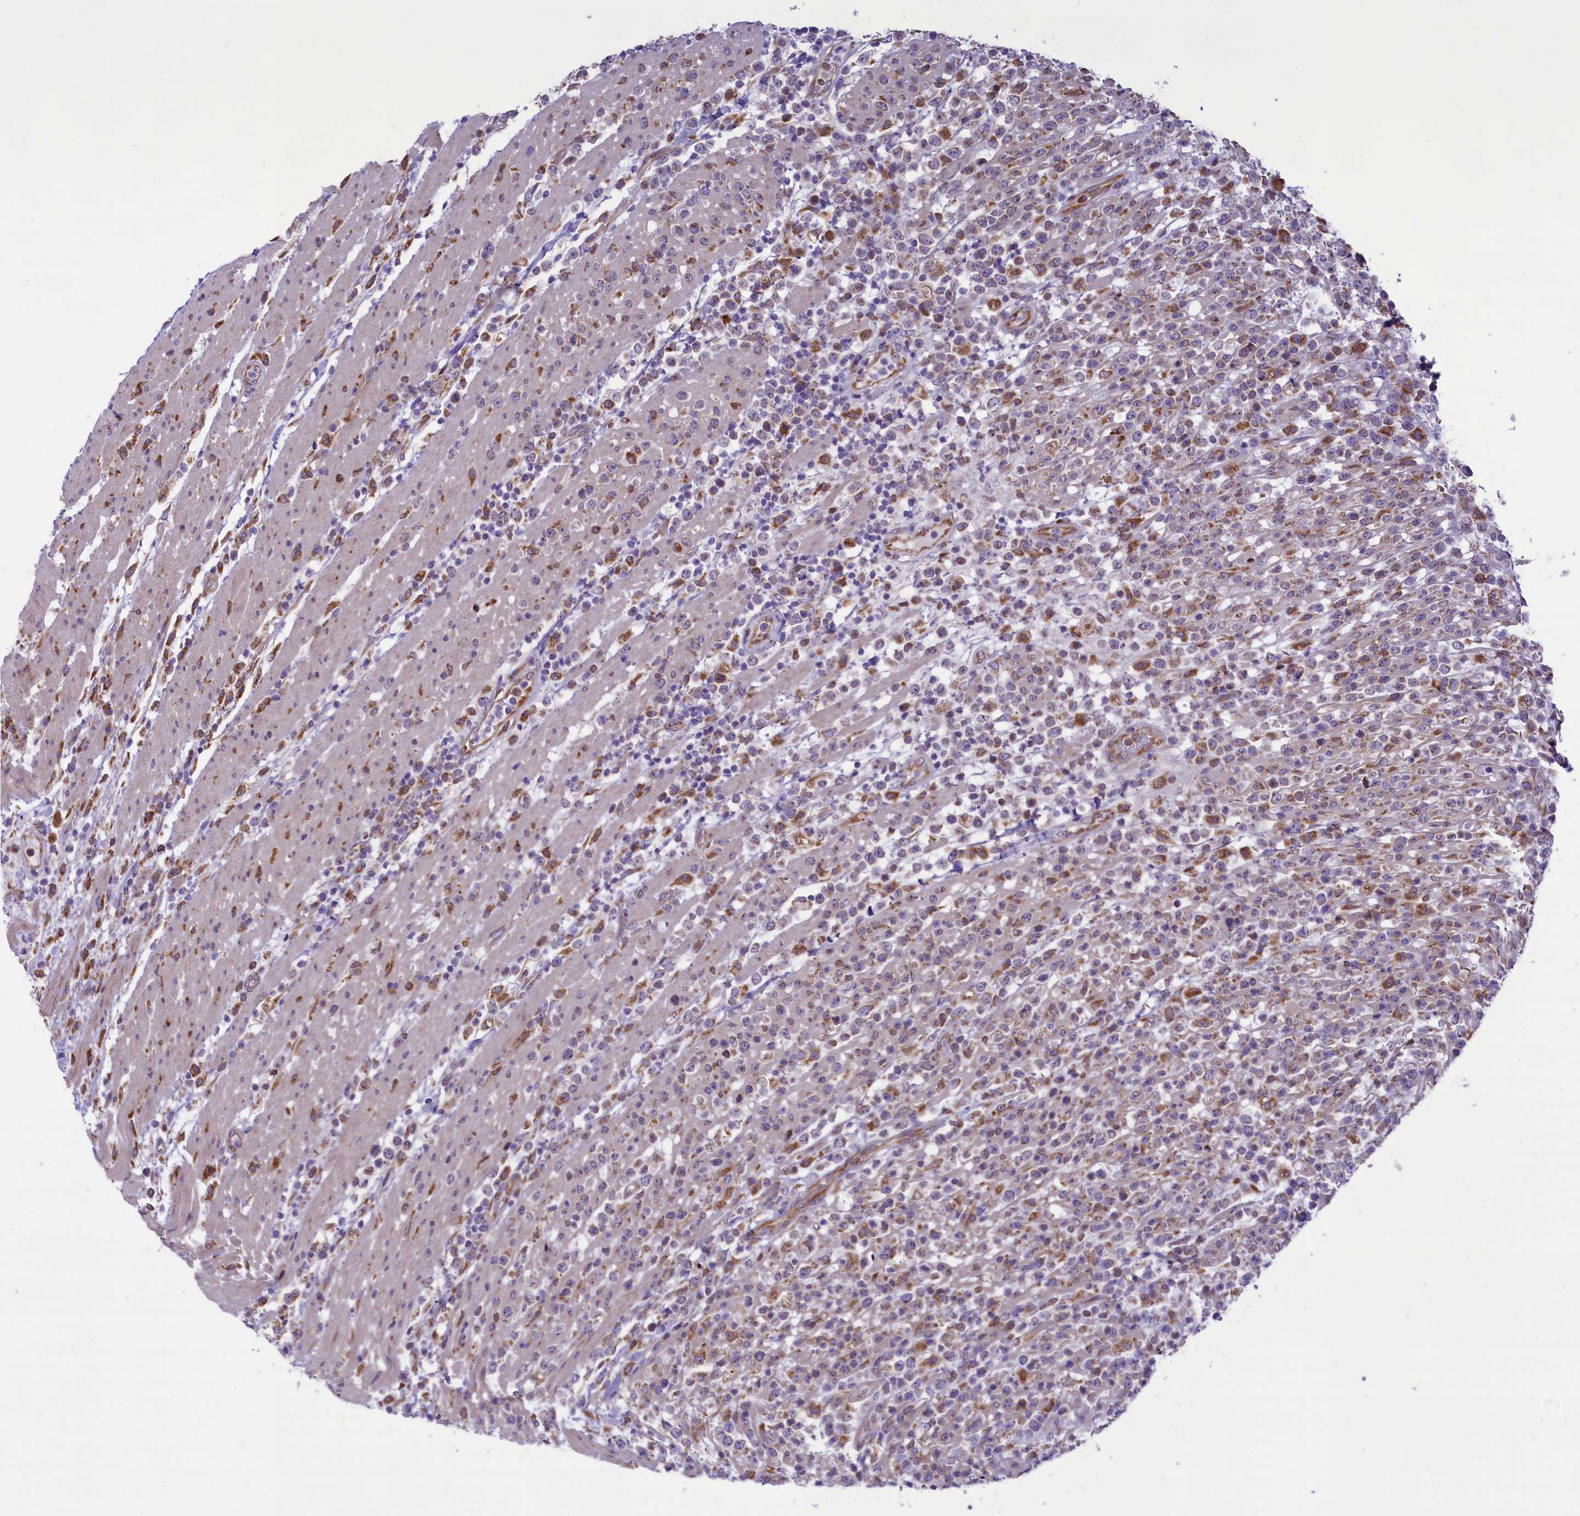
{"staining": {"intensity": "negative", "quantity": "none", "location": "none"}, "tissue": "lymphoma", "cell_type": "Tumor cells", "image_type": "cancer", "snomed": [{"axis": "morphology", "description": "Malignant lymphoma, non-Hodgkin's type, High grade"}, {"axis": "topography", "description": "Colon"}], "caption": "Immunohistochemistry (IHC) image of neoplastic tissue: malignant lymphoma, non-Hodgkin's type (high-grade) stained with DAB shows no significant protein positivity in tumor cells.", "gene": "PTPRU", "patient": {"sex": "female", "age": 53}}